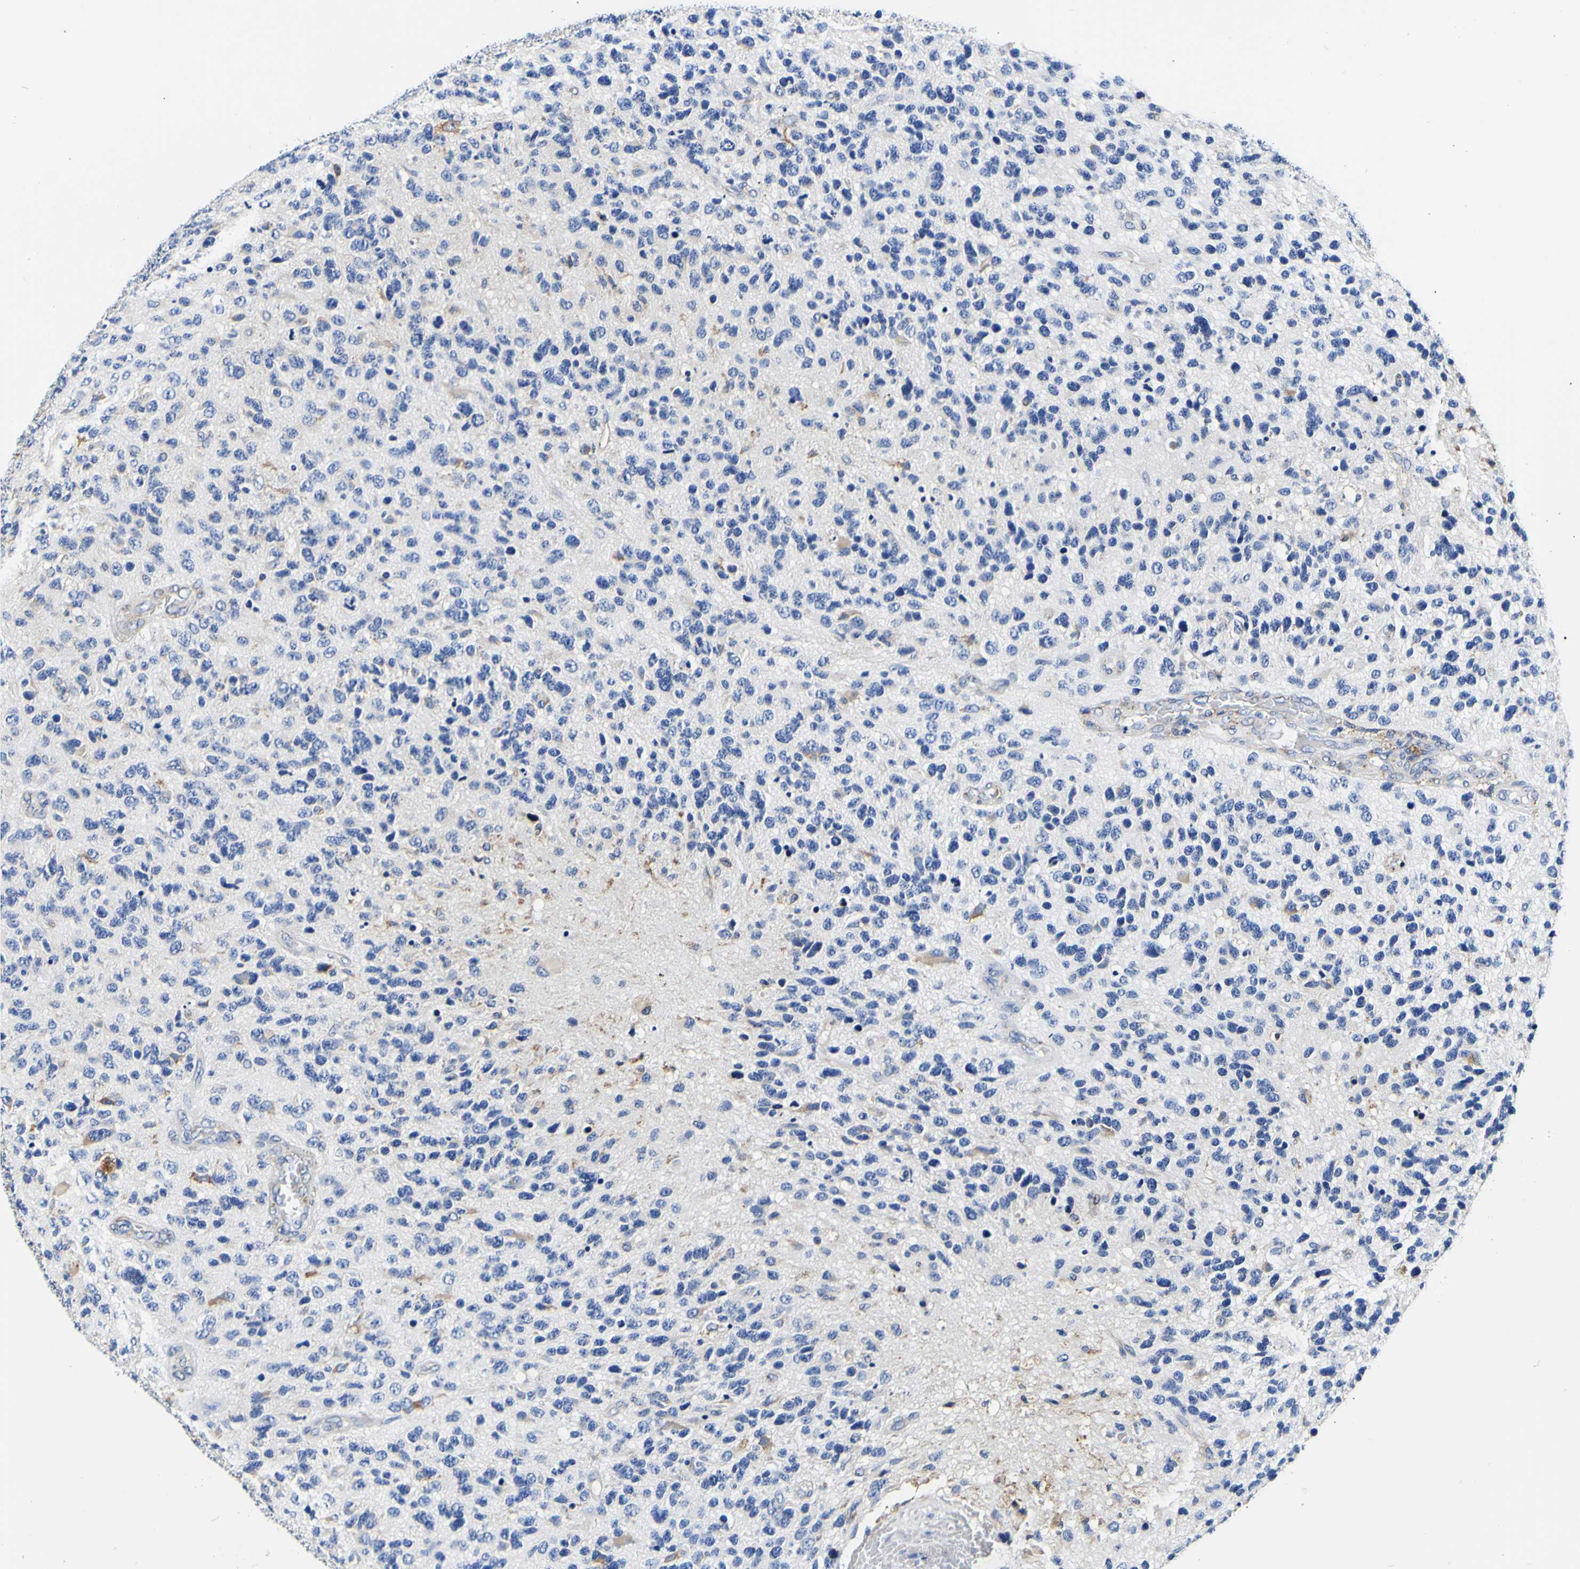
{"staining": {"intensity": "negative", "quantity": "none", "location": "none"}, "tissue": "glioma", "cell_type": "Tumor cells", "image_type": "cancer", "snomed": [{"axis": "morphology", "description": "Glioma, malignant, High grade"}, {"axis": "topography", "description": "Brain"}], "caption": "The histopathology image displays no staining of tumor cells in malignant glioma (high-grade). The staining was performed using DAB (3,3'-diaminobenzidine) to visualize the protein expression in brown, while the nuclei were stained in blue with hematoxylin (Magnification: 20x).", "gene": "P4HB", "patient": {"sex": "female", "age": 58}}